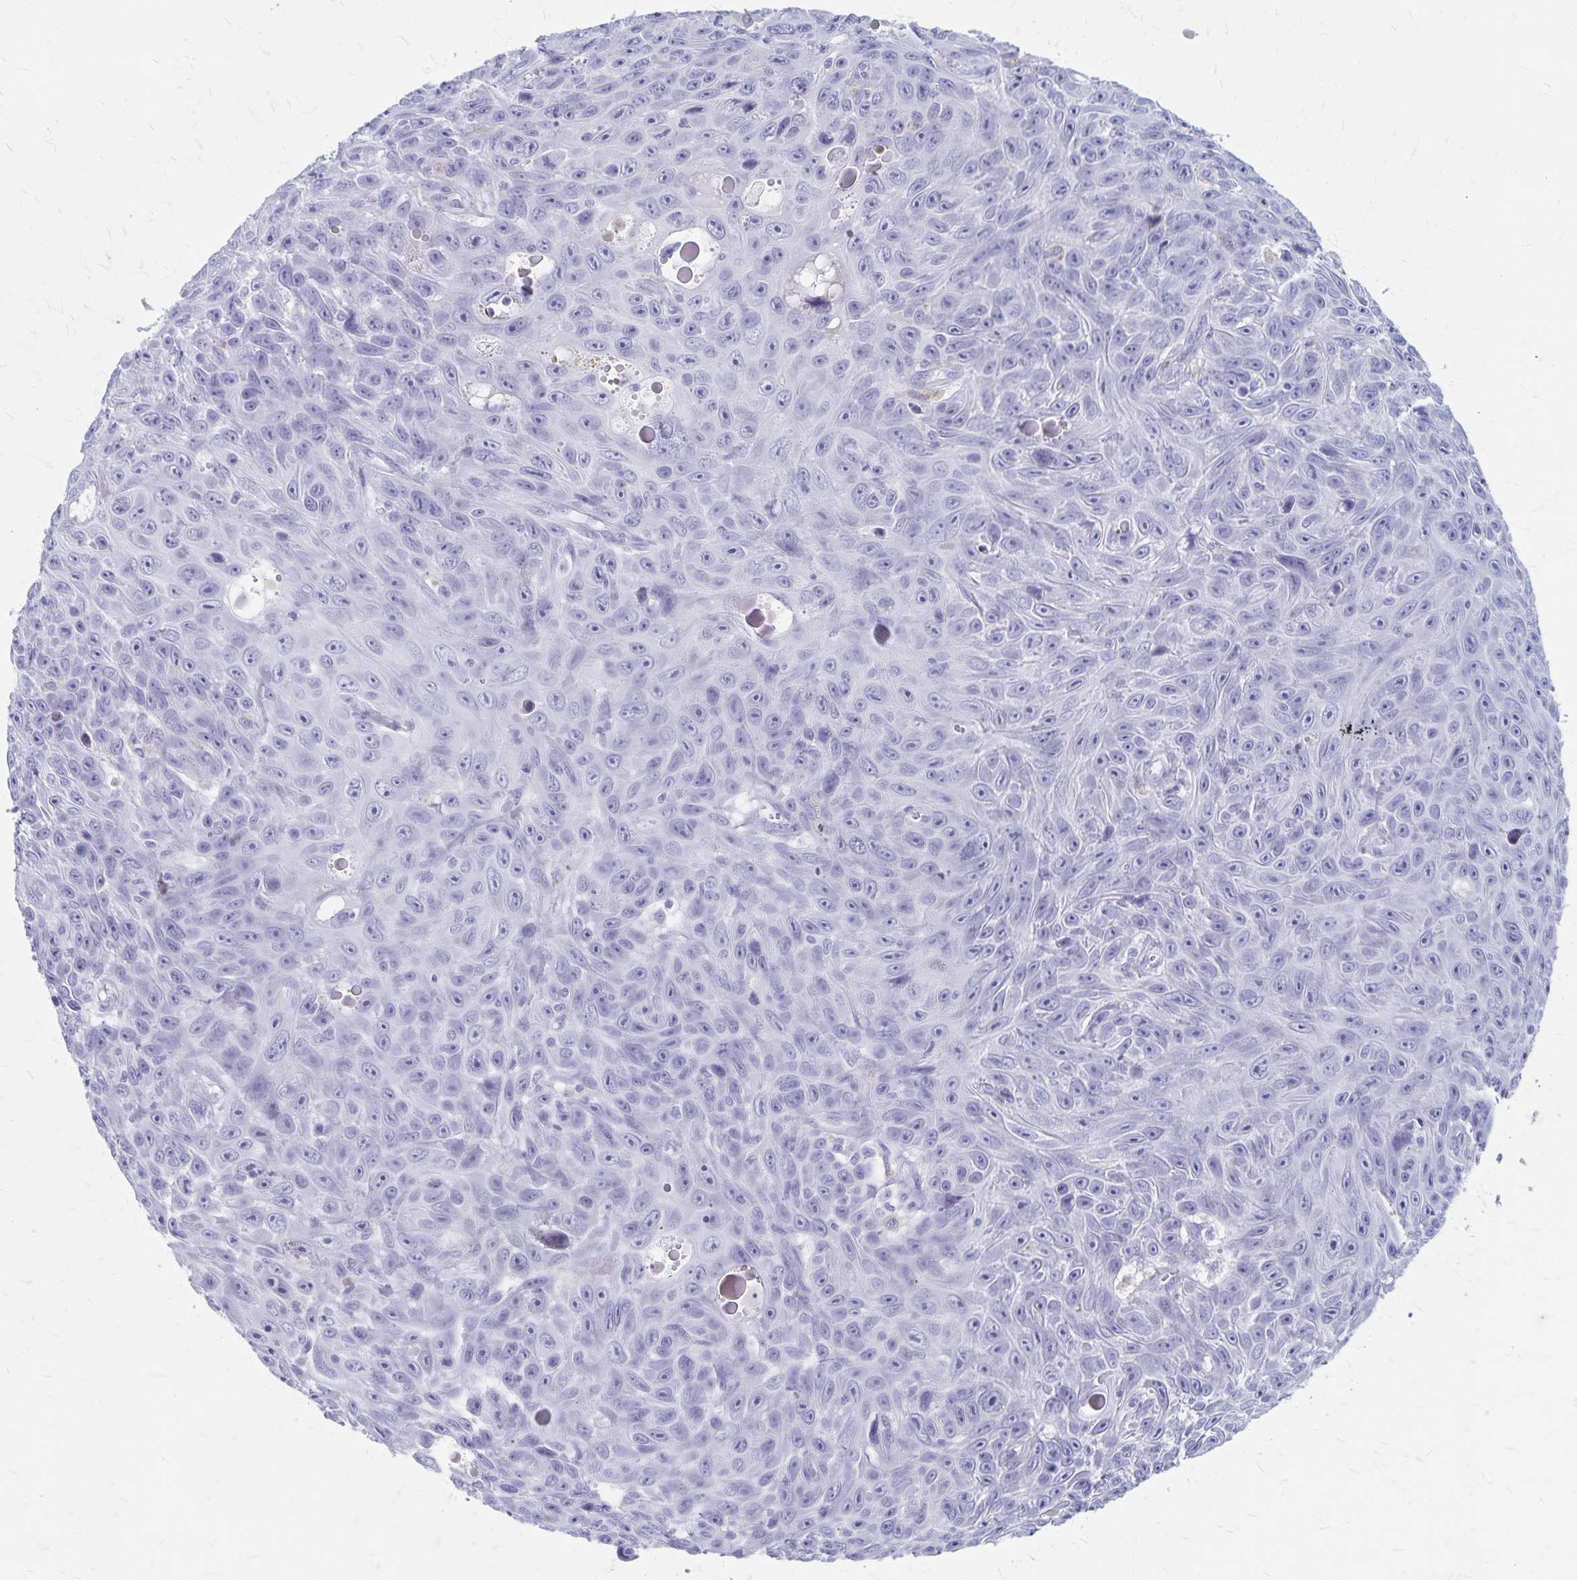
{"staining": {"intensity": "negative", "quantity": "none", "location": "none"}, "tissue": "skin cancer", "cell_type": "Tumor cells", "image_type": "cancer", "snomed": [{"axis": "morphology", "description": "Squamous cell carcinoma, NOS"}, {"axis": "topography", "description": "Skin"}], "caption": "This photomicrograph is of skin cancer stained with immunohistochemistry to label a protein in brown with the nuclei are counter-stained blue. There is no staining in tumor cells. (Immunohistochemistry, brightfield microscopy, high magnification).", "gene": "GPBAR1", "patient": {"sex": "male", "age": 82}}